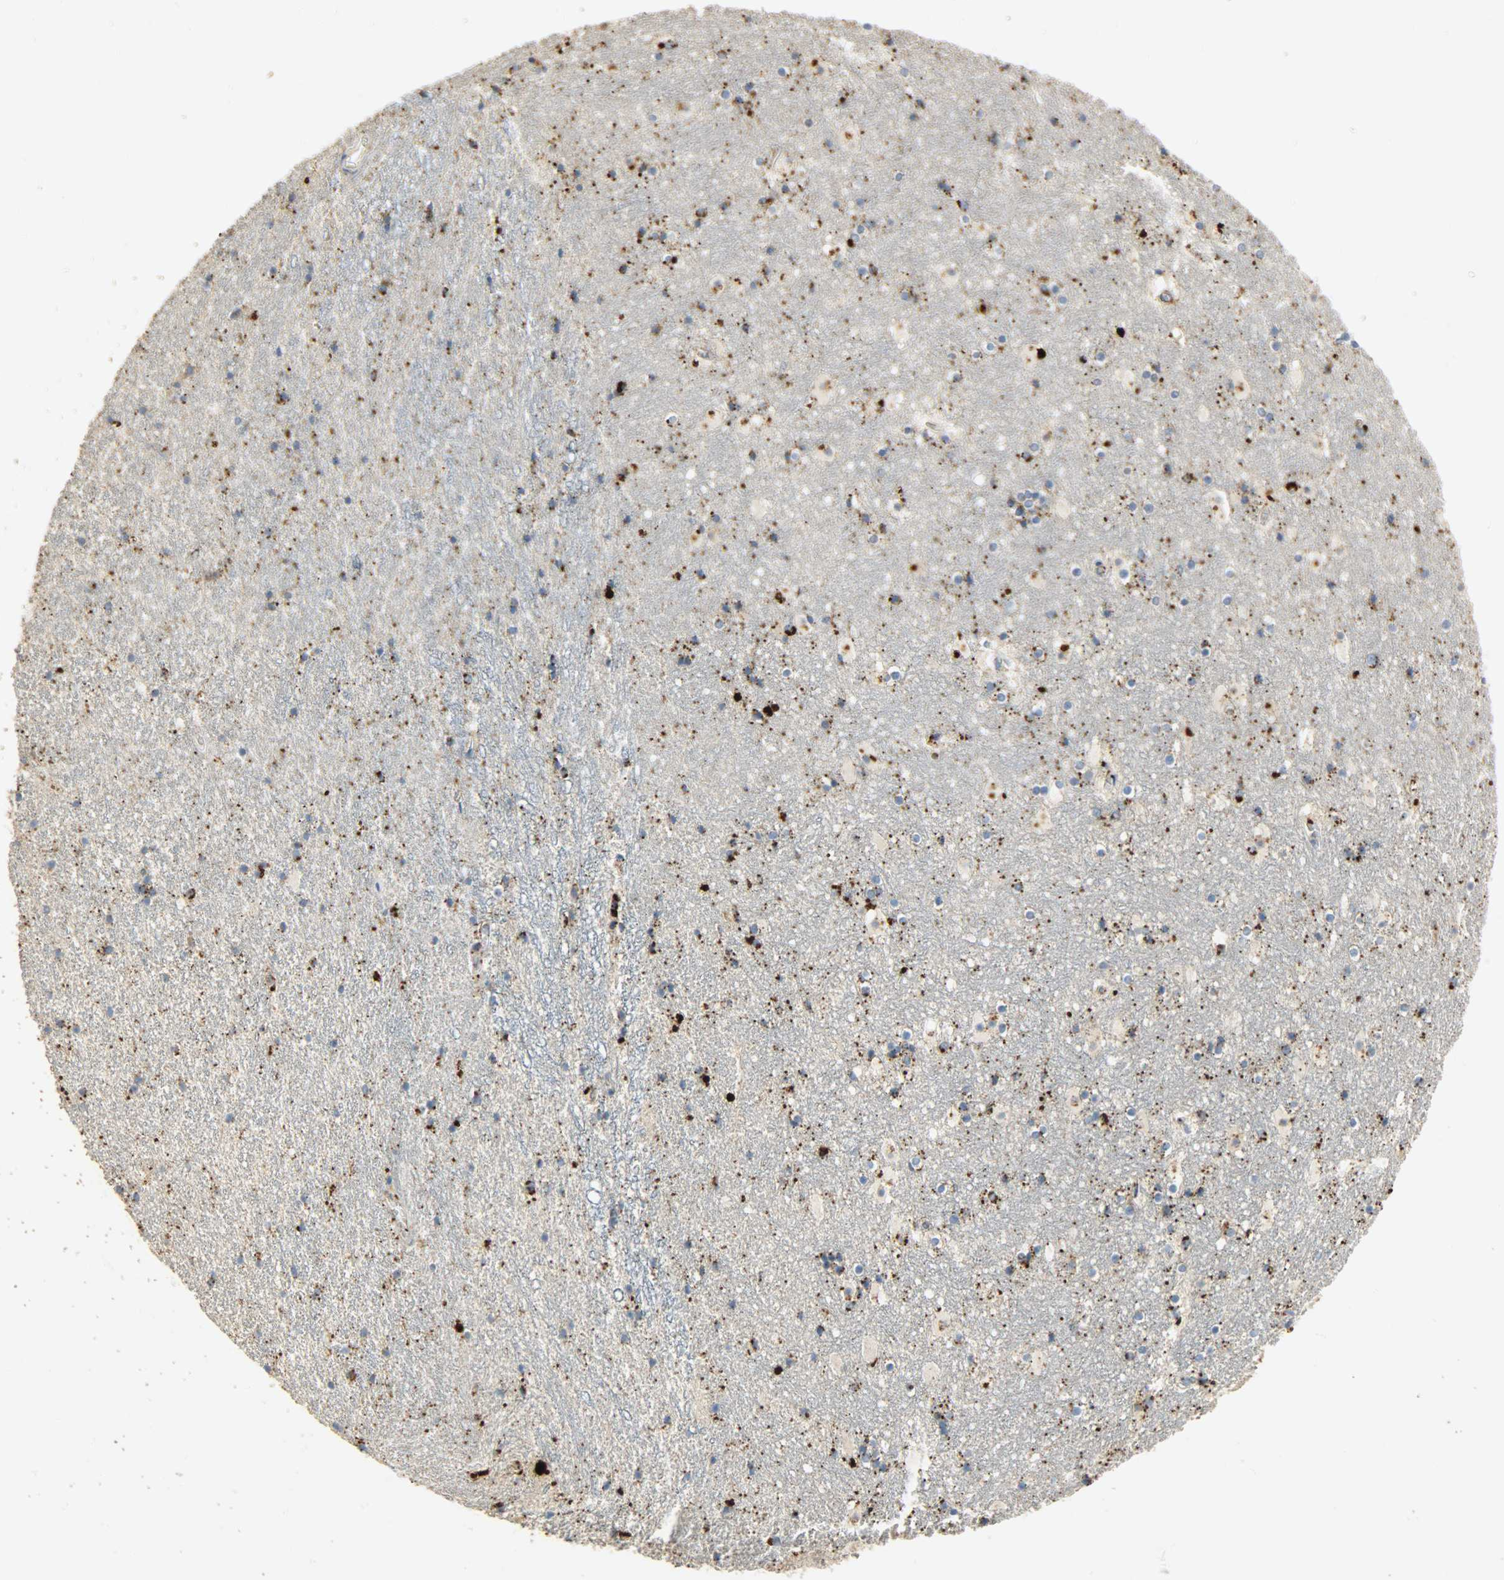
{"staining": {"intensity": "strong", "quantity": "<25%", "location": "cytoplasmic/membranous"}, "tissue": "hippocampus", "cell_type": "Glial cells", "image_type": "normal", "snomed": [{"axis": "morphology", "description": "Normal tissue, NOS"}, {"axis": "topography", "description": "Hippocampus"}], "caption": "IHC photomicrograph of normal hippocampus: hippocampus stained using immunohistochemistry demonstrates medium levels of strong protein expression localized specifically in the cytoplasmic/membranous of glial cells, appearing as a cytoplasmic/membranous brown color.", "gene": "ASAH1", "patient": {"sex": "male", "age": 45}}